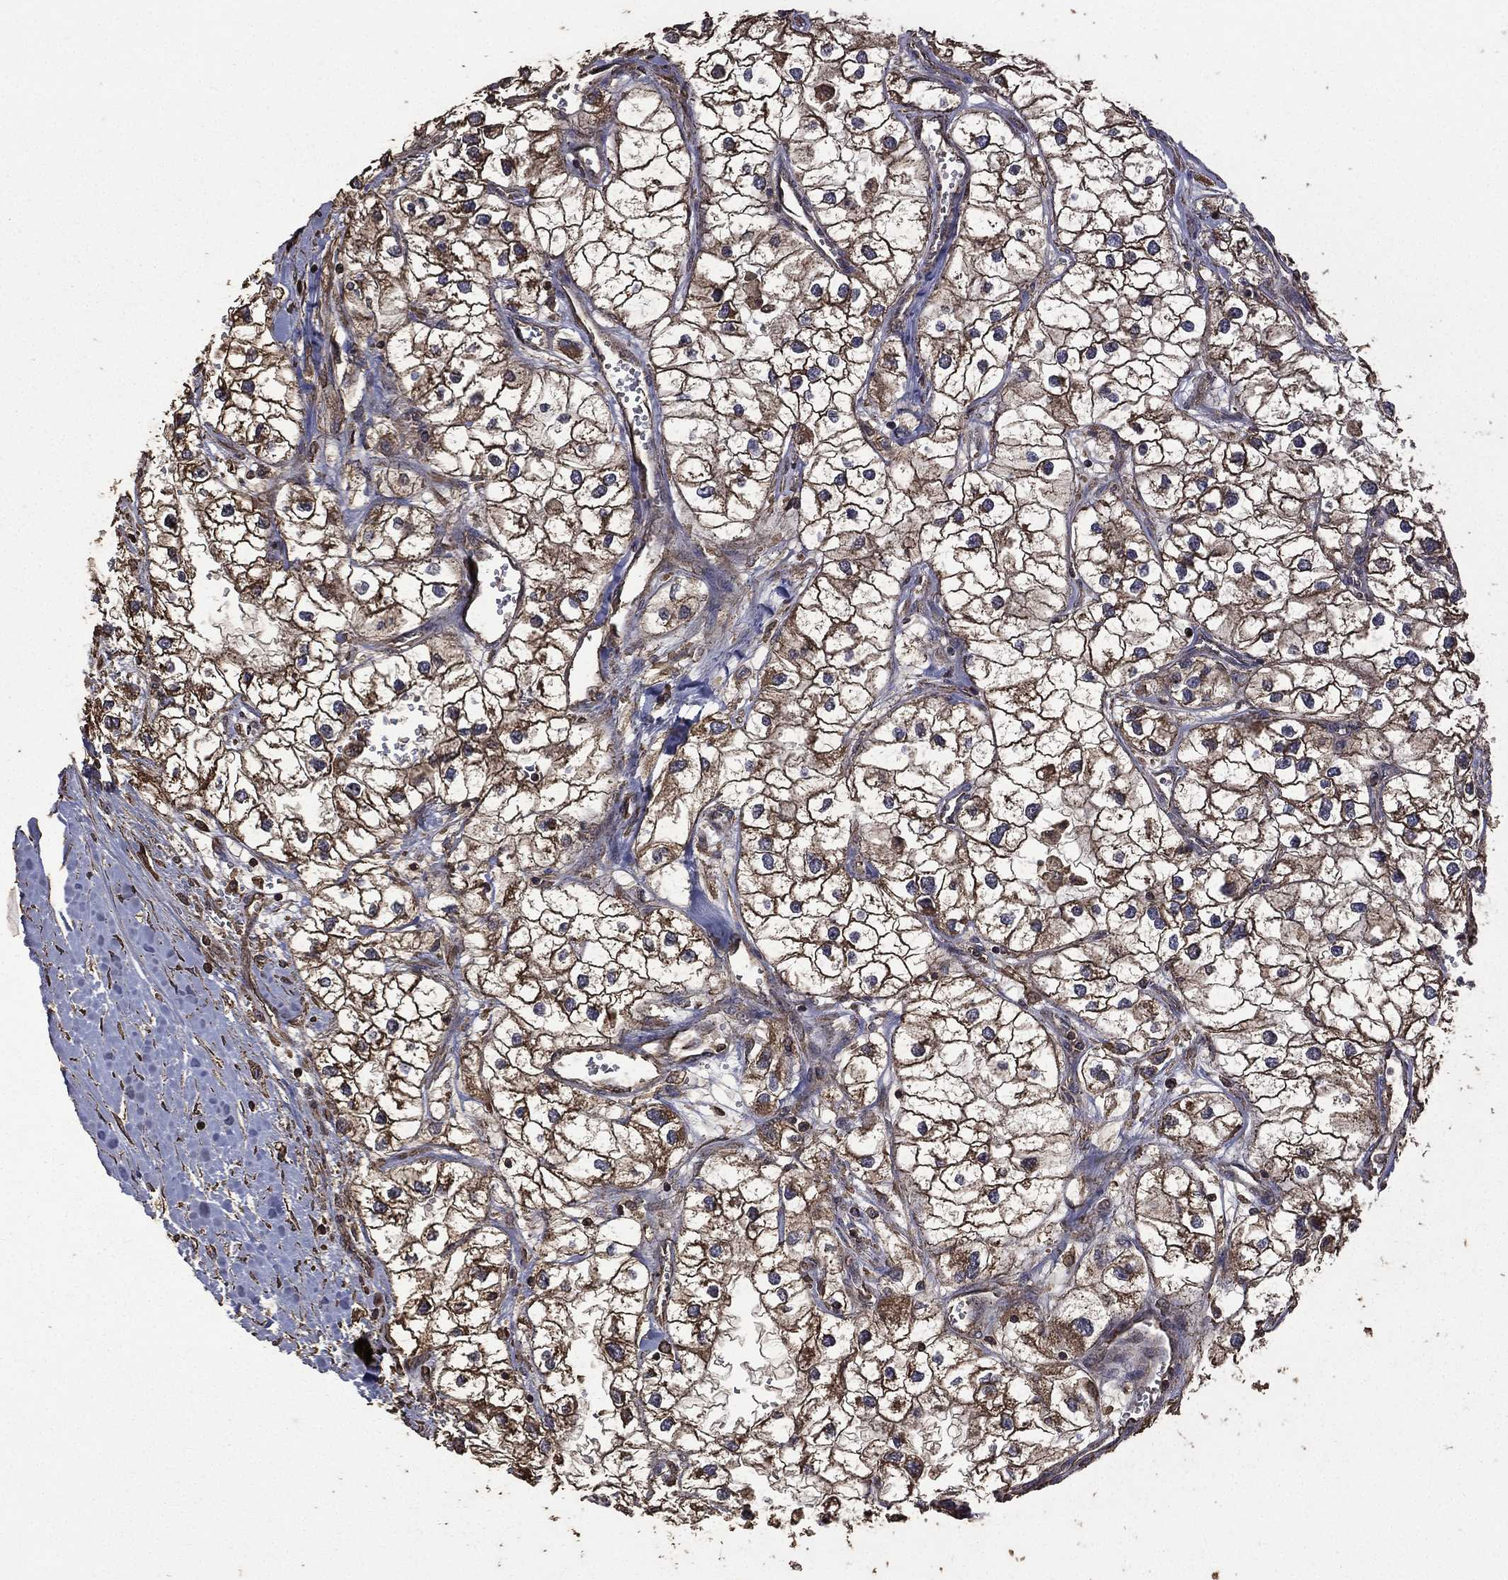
{"staining": {"intensity": "strong", "quantity": ">75%", "location": "cytoplasmic/membranous"}, "tissue": "renal cancer", "cell_type": "Tumor cells", "image_type": "cancer", "snomed": [{"axis": "morphology", "description": "Adenocarcinoma, NOS"}, {"axis": "topography", "description": "Kidney"}], "caption": "Adenocarcinoma (renal) stained with a protein marker exhibits strong staining in tumor cells.", "gene": "METTL27", "patient": {"sex": "male", "age": 59}}